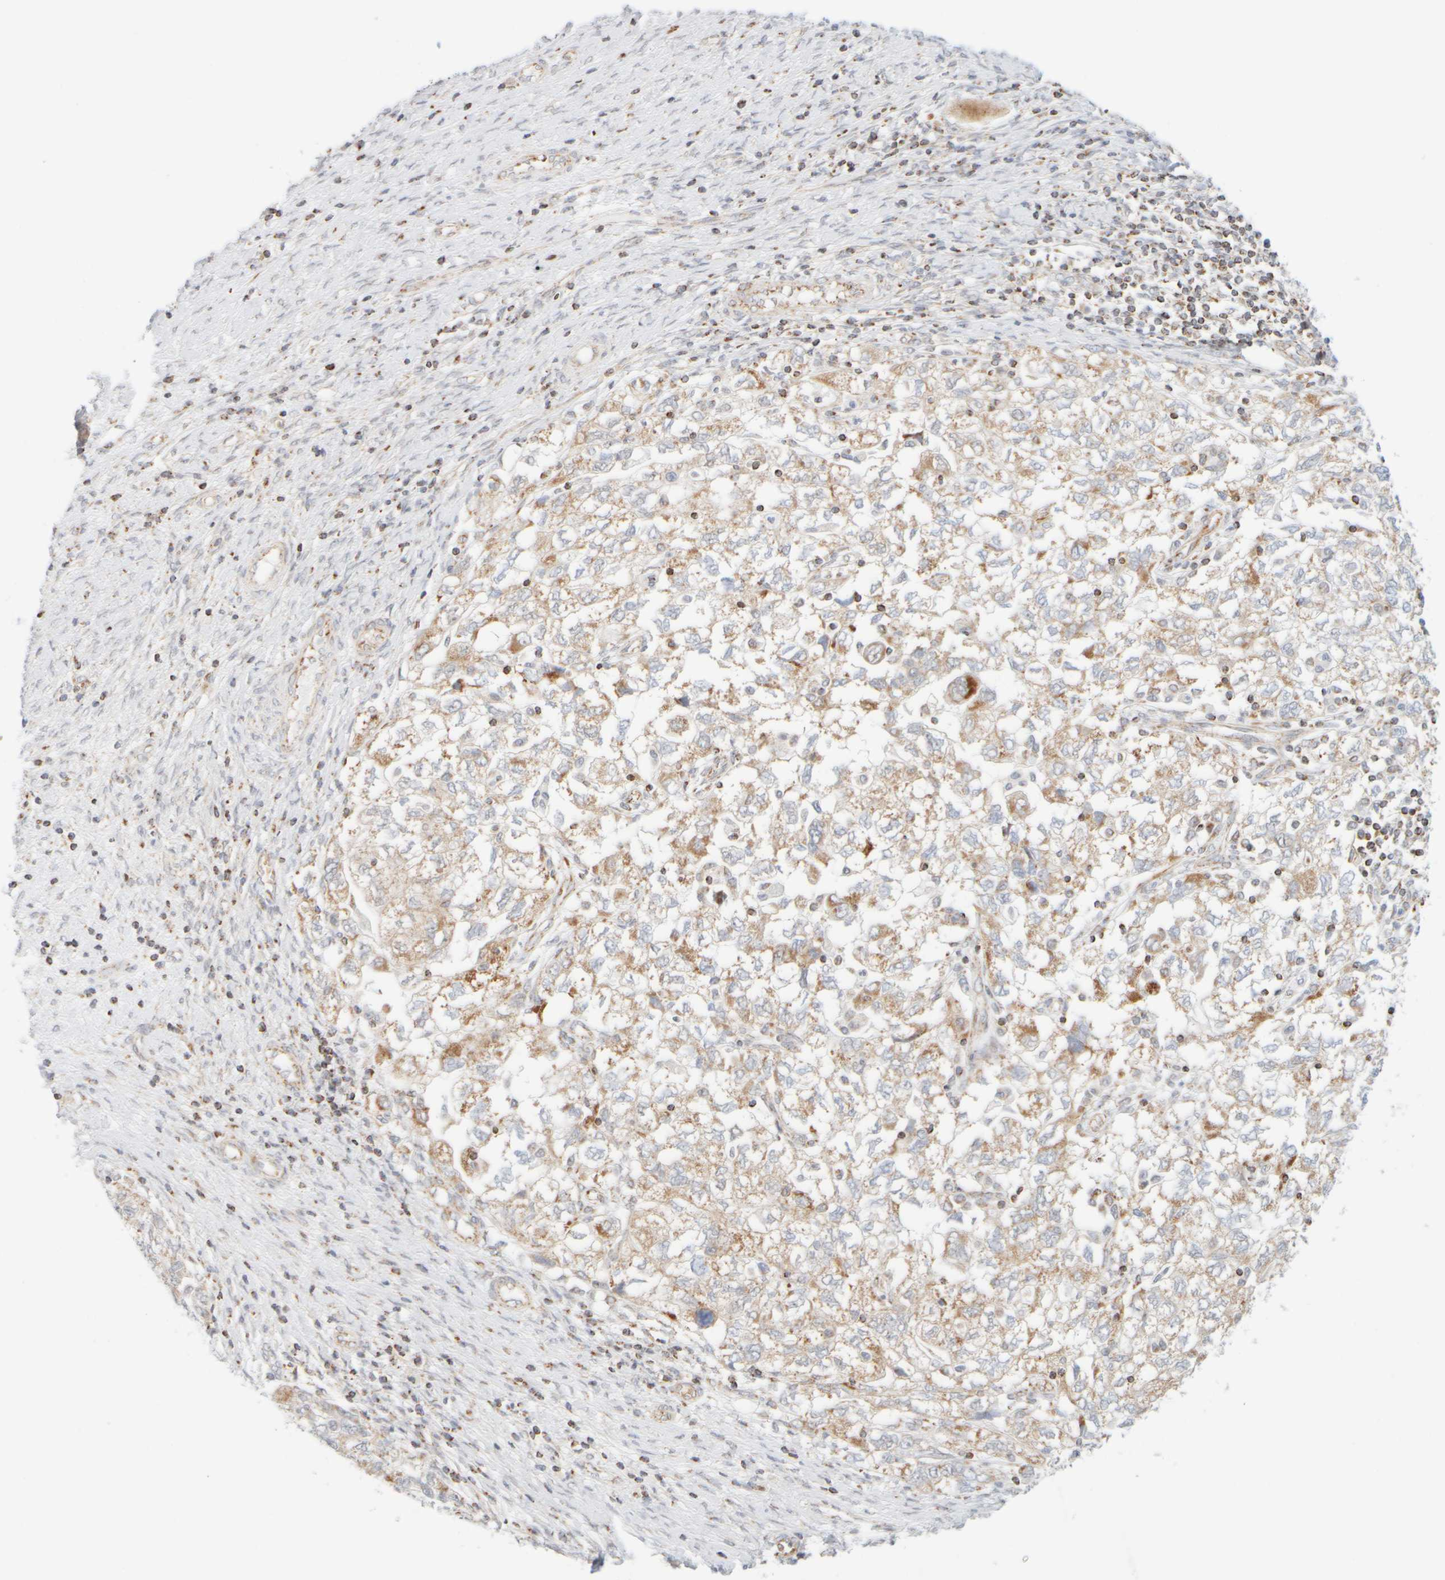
{"staining": {"intensity": "weak", "quantity": ">75%", "location": "cytoplasmic/membranous"}, "tissue": "ovarian cancer", "cell_type": "Tumor cells", "image_type": "cancer", "snomed": [{"axis": "morphology", "description": "Carcinoma, NOS"}, {"axis": "morphology", "description": "Cystadenocarcinoma, serous, NOS"}, {"axis": "topography", "description": "Ovary"}], "caption": "A micrograph showing weak cytoplasmic/membranous positivity in about >75% of tumor cells in ovarian carcinoma, as visualized by brown immunohistochemical staining.", "gene": "PPM1K", "patient": {"sex": "female", "age": 69}}